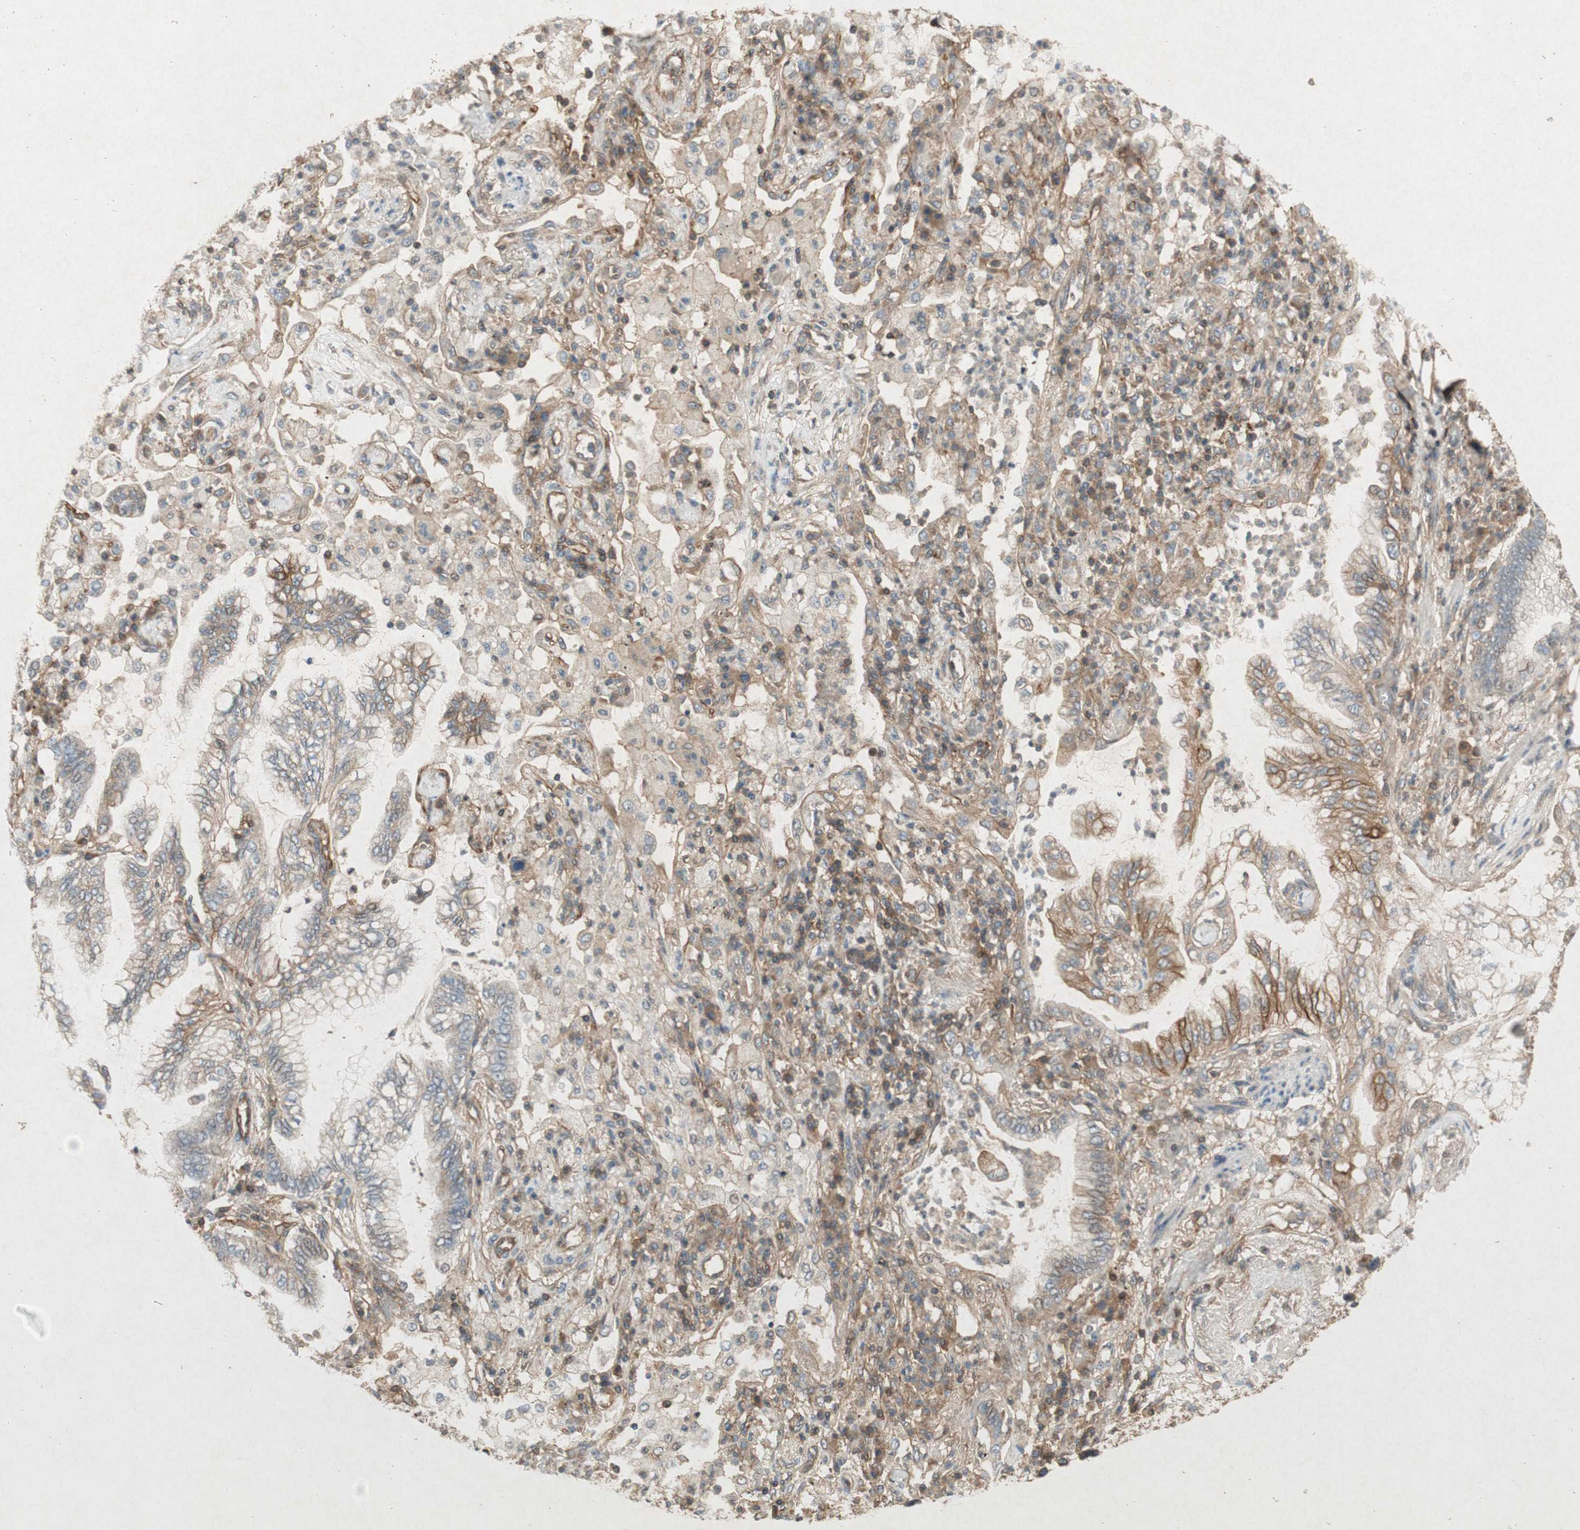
{"staining": {"intensity": "weak", "quantity": ">75%", "location": "cytoplasmic/membranous"}, "tissue": "lung cancer", "cell_type": "Tumor cells", "image_type": "cancer", "snomed": [{"axis": "morphology", "description": "Normal tissue, NOS"}, {"axis": "morphology", "description": "Adenocarcinoma, NOS"}, {"axis": "topography", "description": "Bronchus"}, {"axis": "topography", "description": "Lung"}], "caption": "Protein analysis of lung cancer tissue displays weak cytoplasmic/membranous staining in approximately >75% of tumor cells. (IHC, brightfield microscopy, high magnification).", "gene": "BTN3A3", "patient": {"sex": "female", "age": 70}}